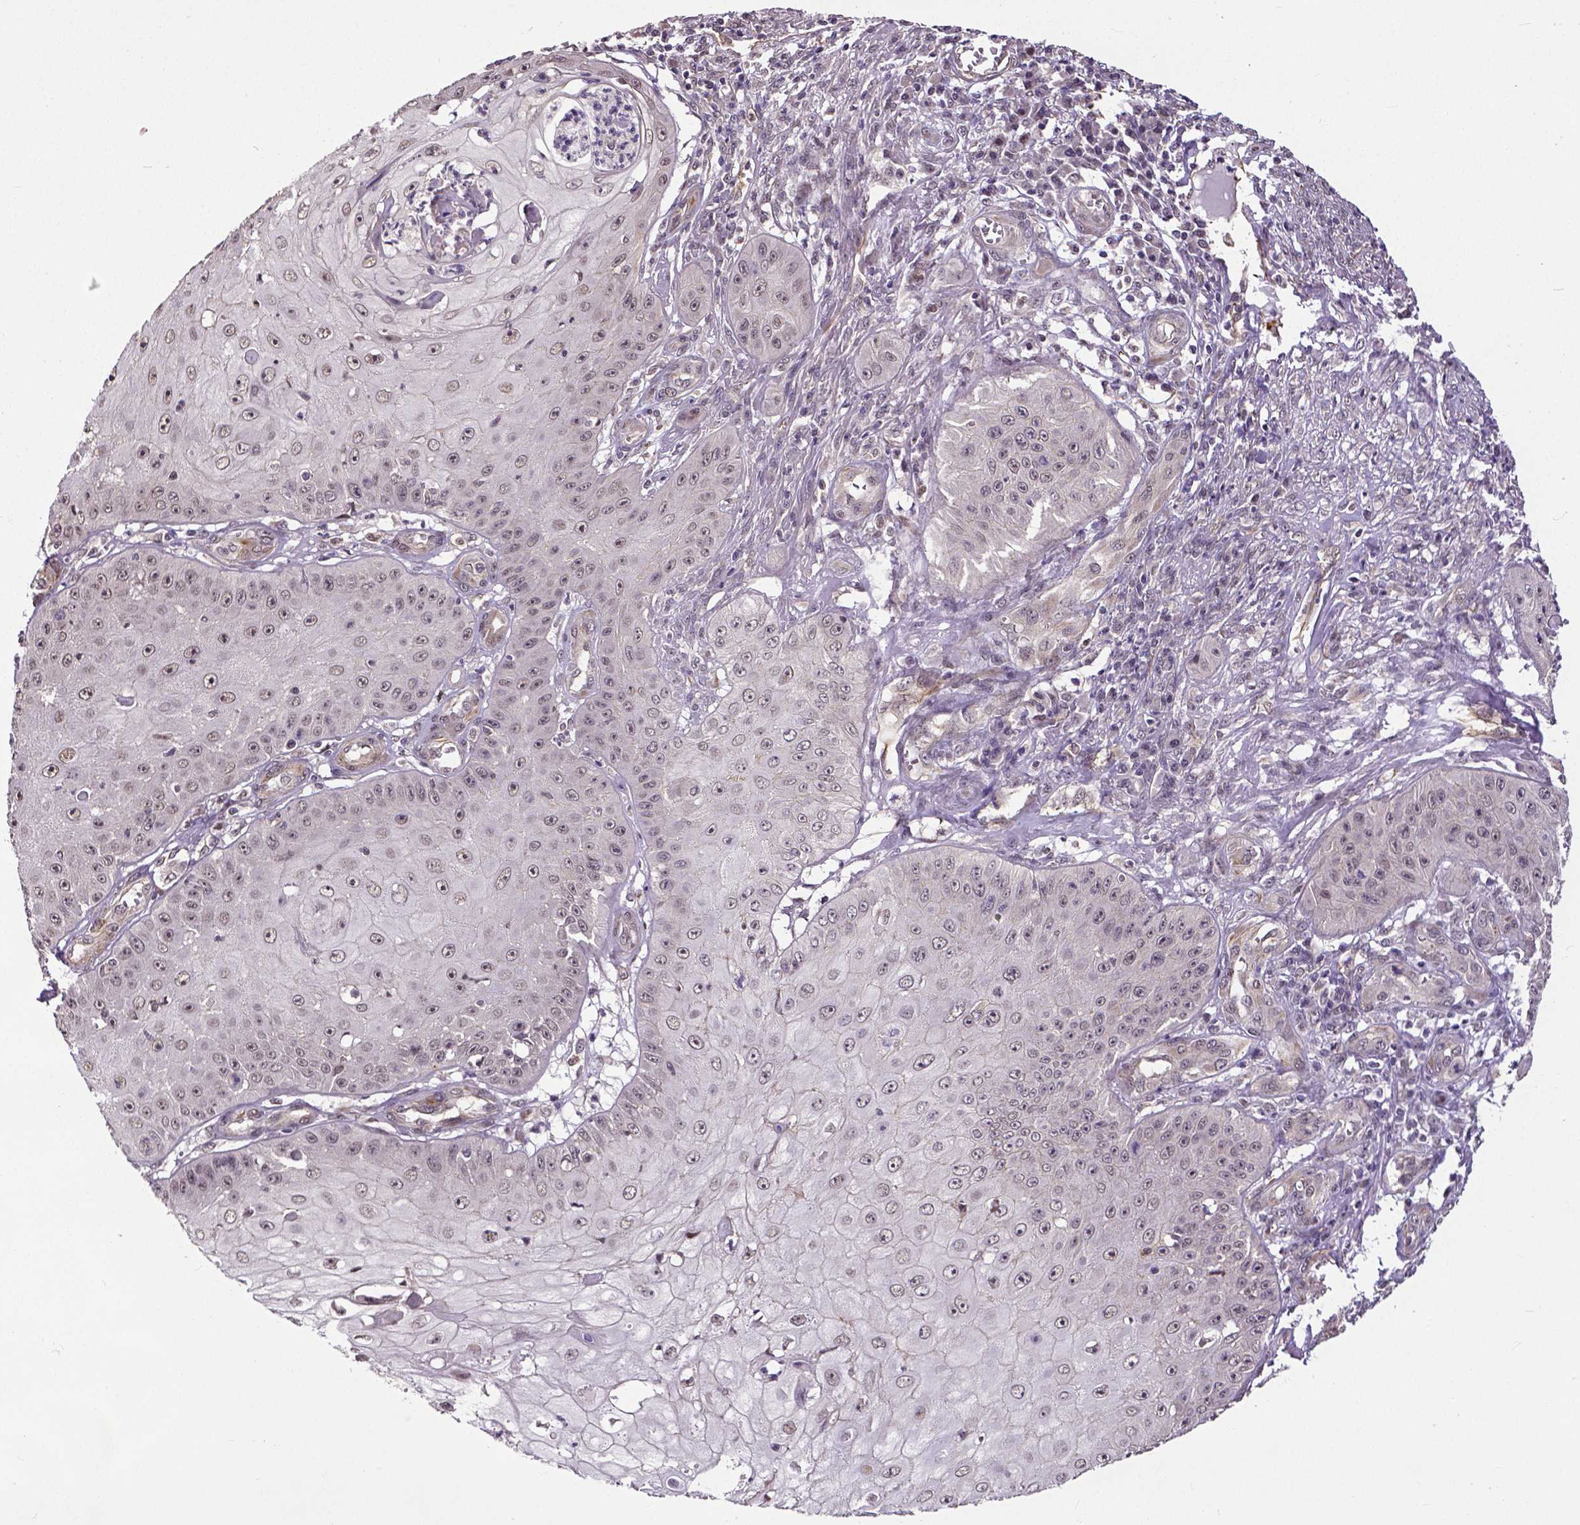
{"staining": {"intensity": "negative", "quantity": "none", "location": "none"}, "tissue": "skin cancer", "cell_type": "Tumor cells", "image_type": "cancer", "snomed": [{"axis": "morphology", "description": "Squamous cell carcinoma, NOS"}, {"axis": "topography", "description": "Skin"}], "caption": "An immunohistochemistry micrograph of skin cancer (squamous cell carcinoma) is shown. There is no staining in tumor cells of skin cancer (squamous cell carcinoma).", "gene": "DICER1", "patient": {"sex": "male", "age": 70}}